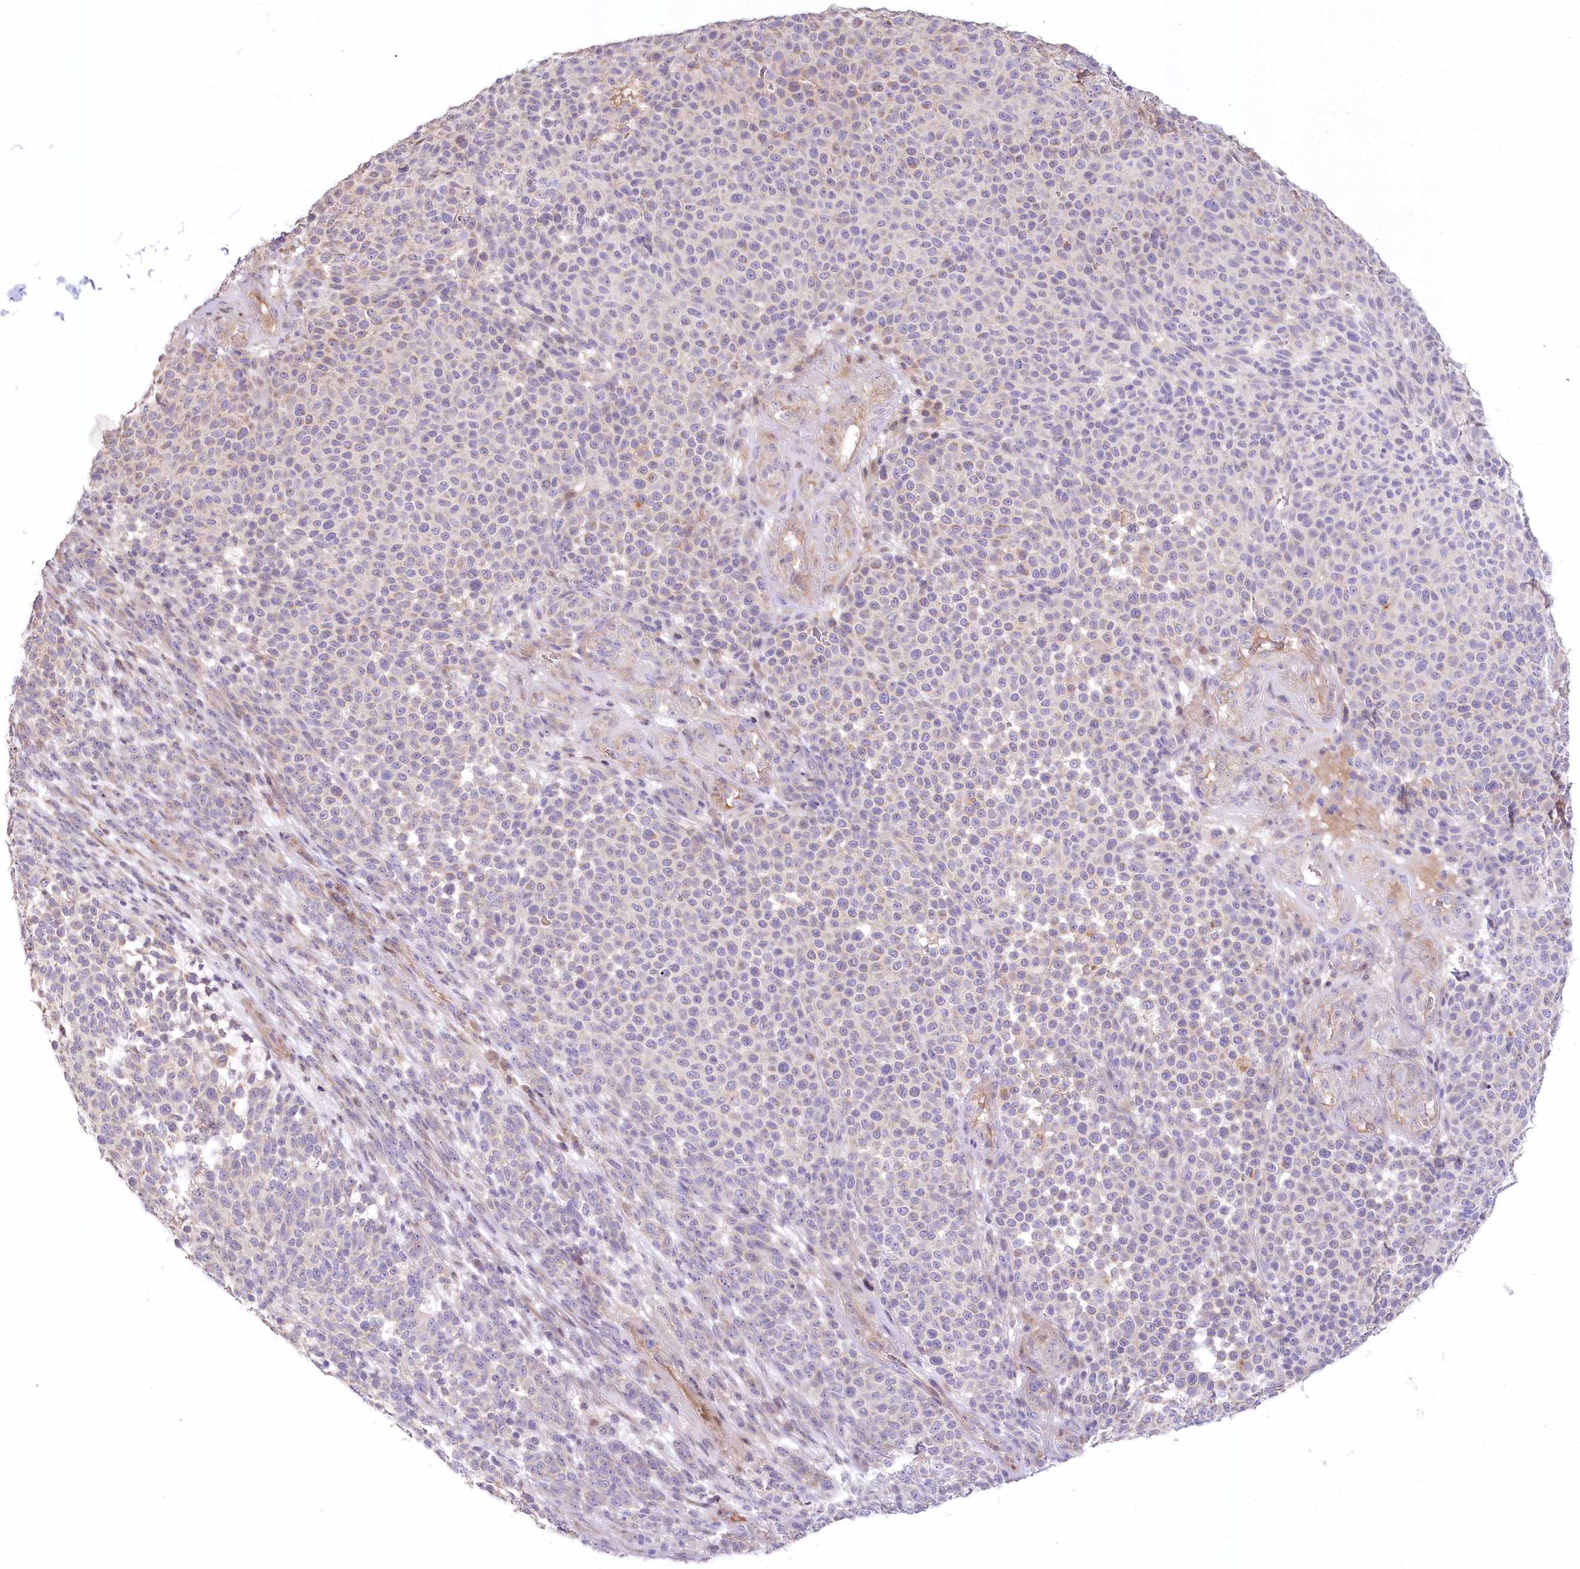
{"staining": {"intensity": "negative", "quantity": "none", "location": "none"}, "tissue": "melanoma", "cell_type": "Tumor cells", "image_type": "cancer", "snomed": [{"axis": "morphology", "description": "Malignant melanoma, NOS"}, {"axis": "topography", "description": "Skin"}], "caption": "This is an immunohistochemistry (IHC) micrograph of melanoma. There is no staining in tumor cells.", "gene": "SLC6A11", "patient": {"sex": "male", "age": 49}}